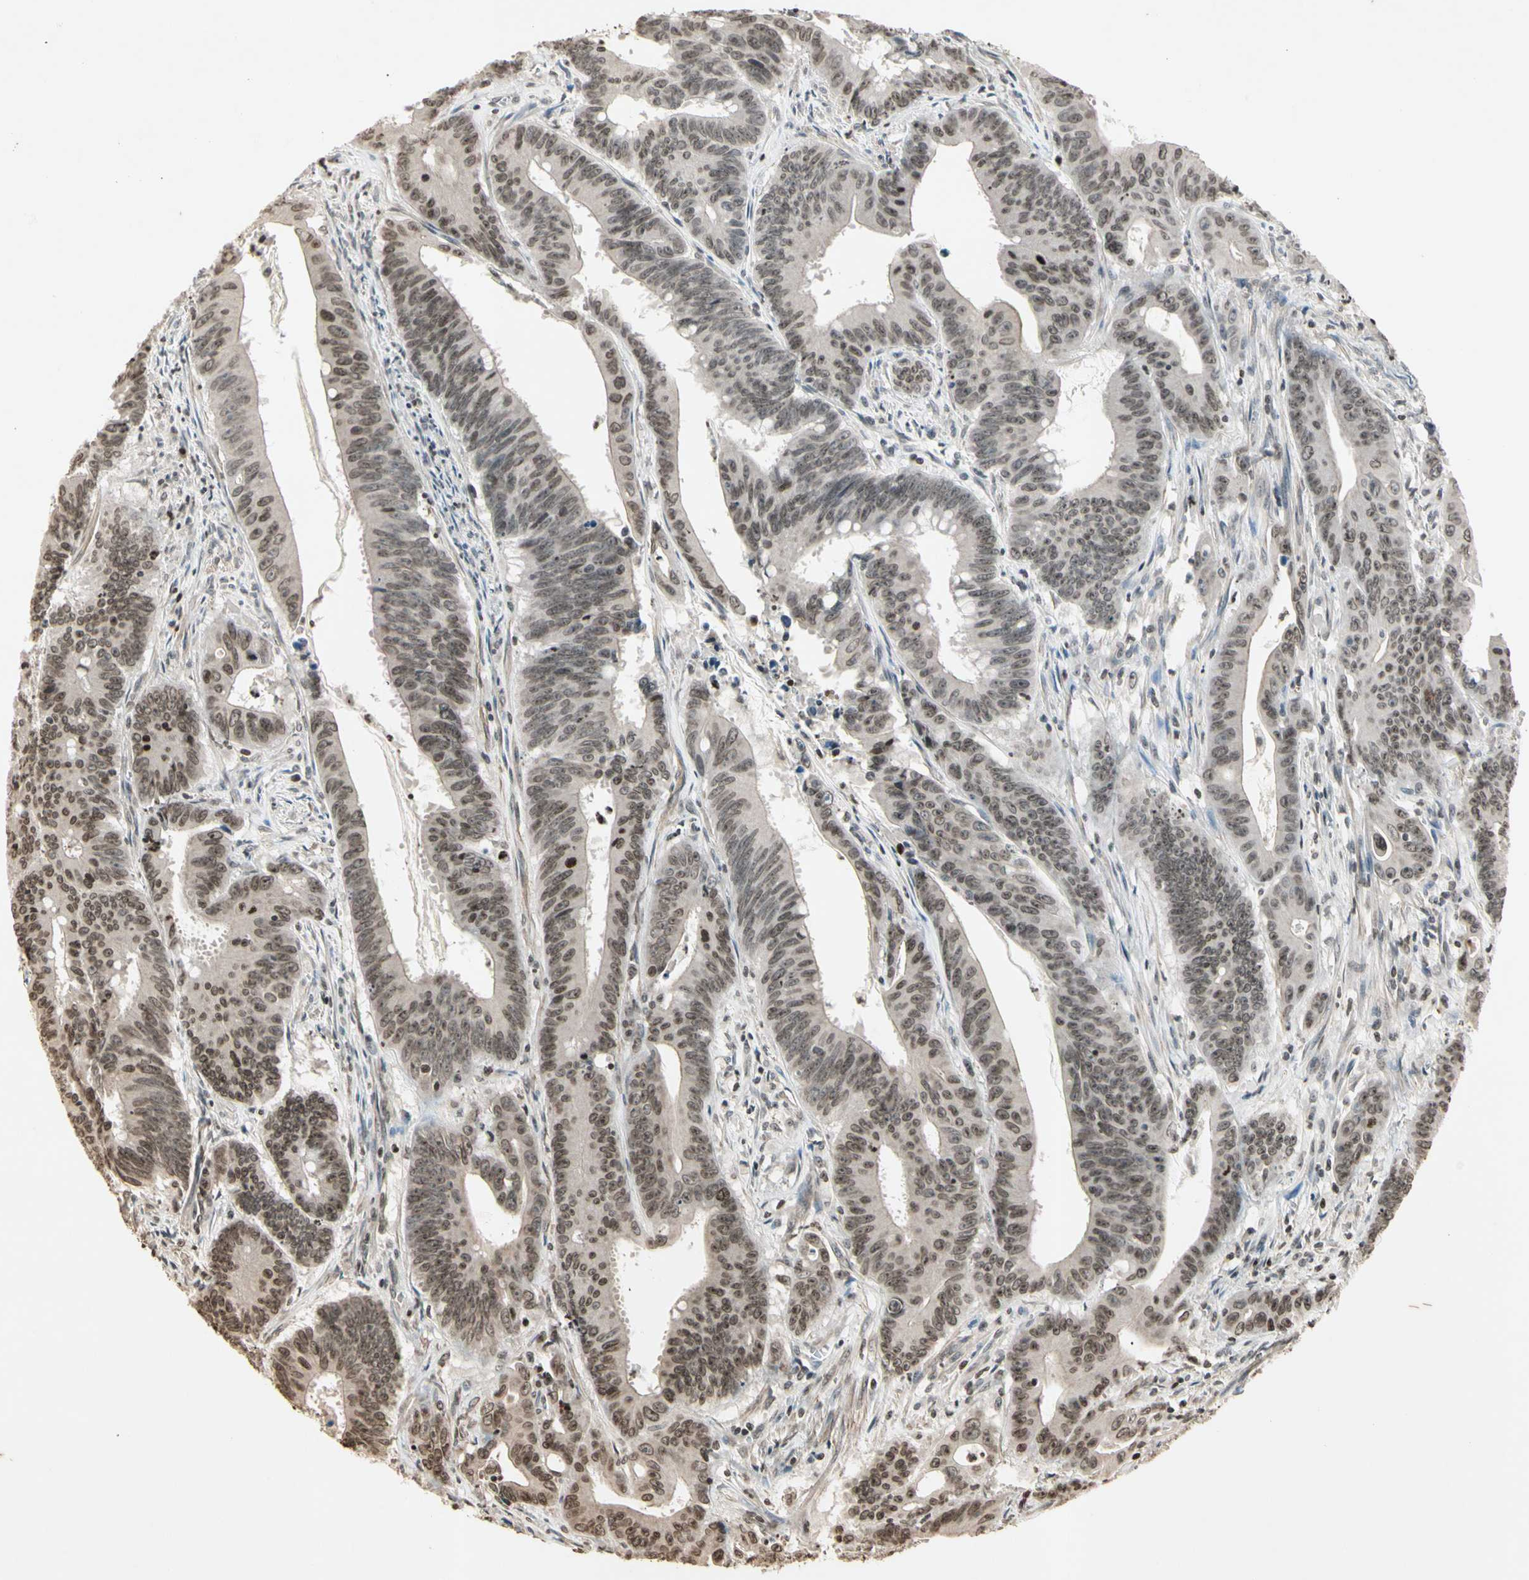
{"staining": {"intensity": "weak", "quantity": "25%-75%", "location": "cytoplasmic/membranous,nuclear"}, "tissue": "colorectal cancer", "cell_type": "Tumor cells", "image_type": "cancer", "snomed": [{"axis": "morphology", "description": "Adenocarcinoma, NOS"}, {"axis": "topography", "description": "Colon"}], "caption": "A low amount of weak cytoplasmic/membranous and nuclear staining is seen in about 25%-75% of tumor cells in colorectal cancer tissue.", "gene": "TOP1", "patient": {"sex": "male", "age": 45}}